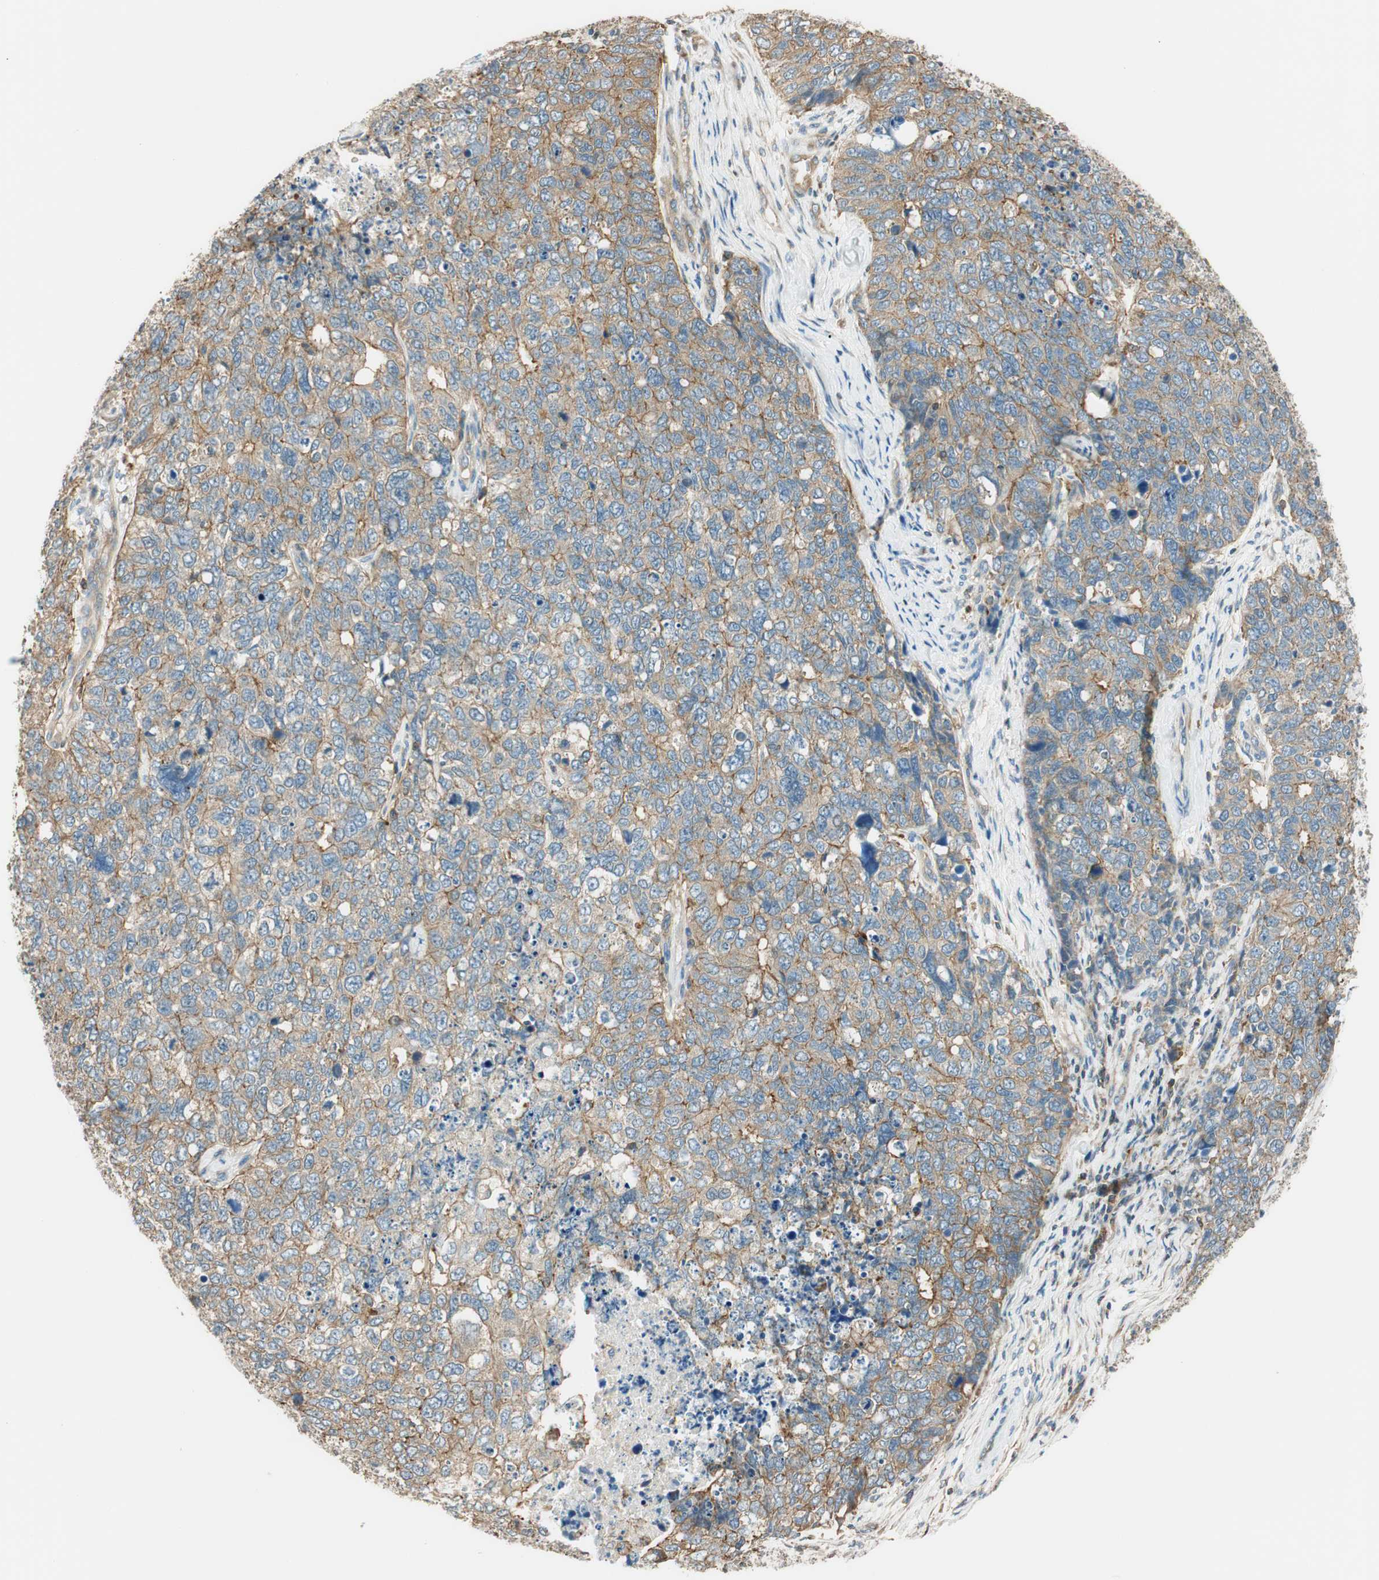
{"staining": {"intensity": "moderate", "quantity": ">75%", "location": "cytoplasmic/membranous"}, "tissue": "cervical cancer", "cell_type": "Tumor cells", "image_type": "cancer", "snomed": [{"axis": "morphology", "description": "Squamous cell carcinoma, NOS"}, {"axis": "topography", "description": "Cervix"}], "caption": "Squamous cell carcinoma (cervical) stained for a protein (brown) displays moderate cytoplasmic/membranous positive expression in about >75% of tumor cells.", "gene": "PI4K2B", "patient": {"sex": "female", "age": 63}}